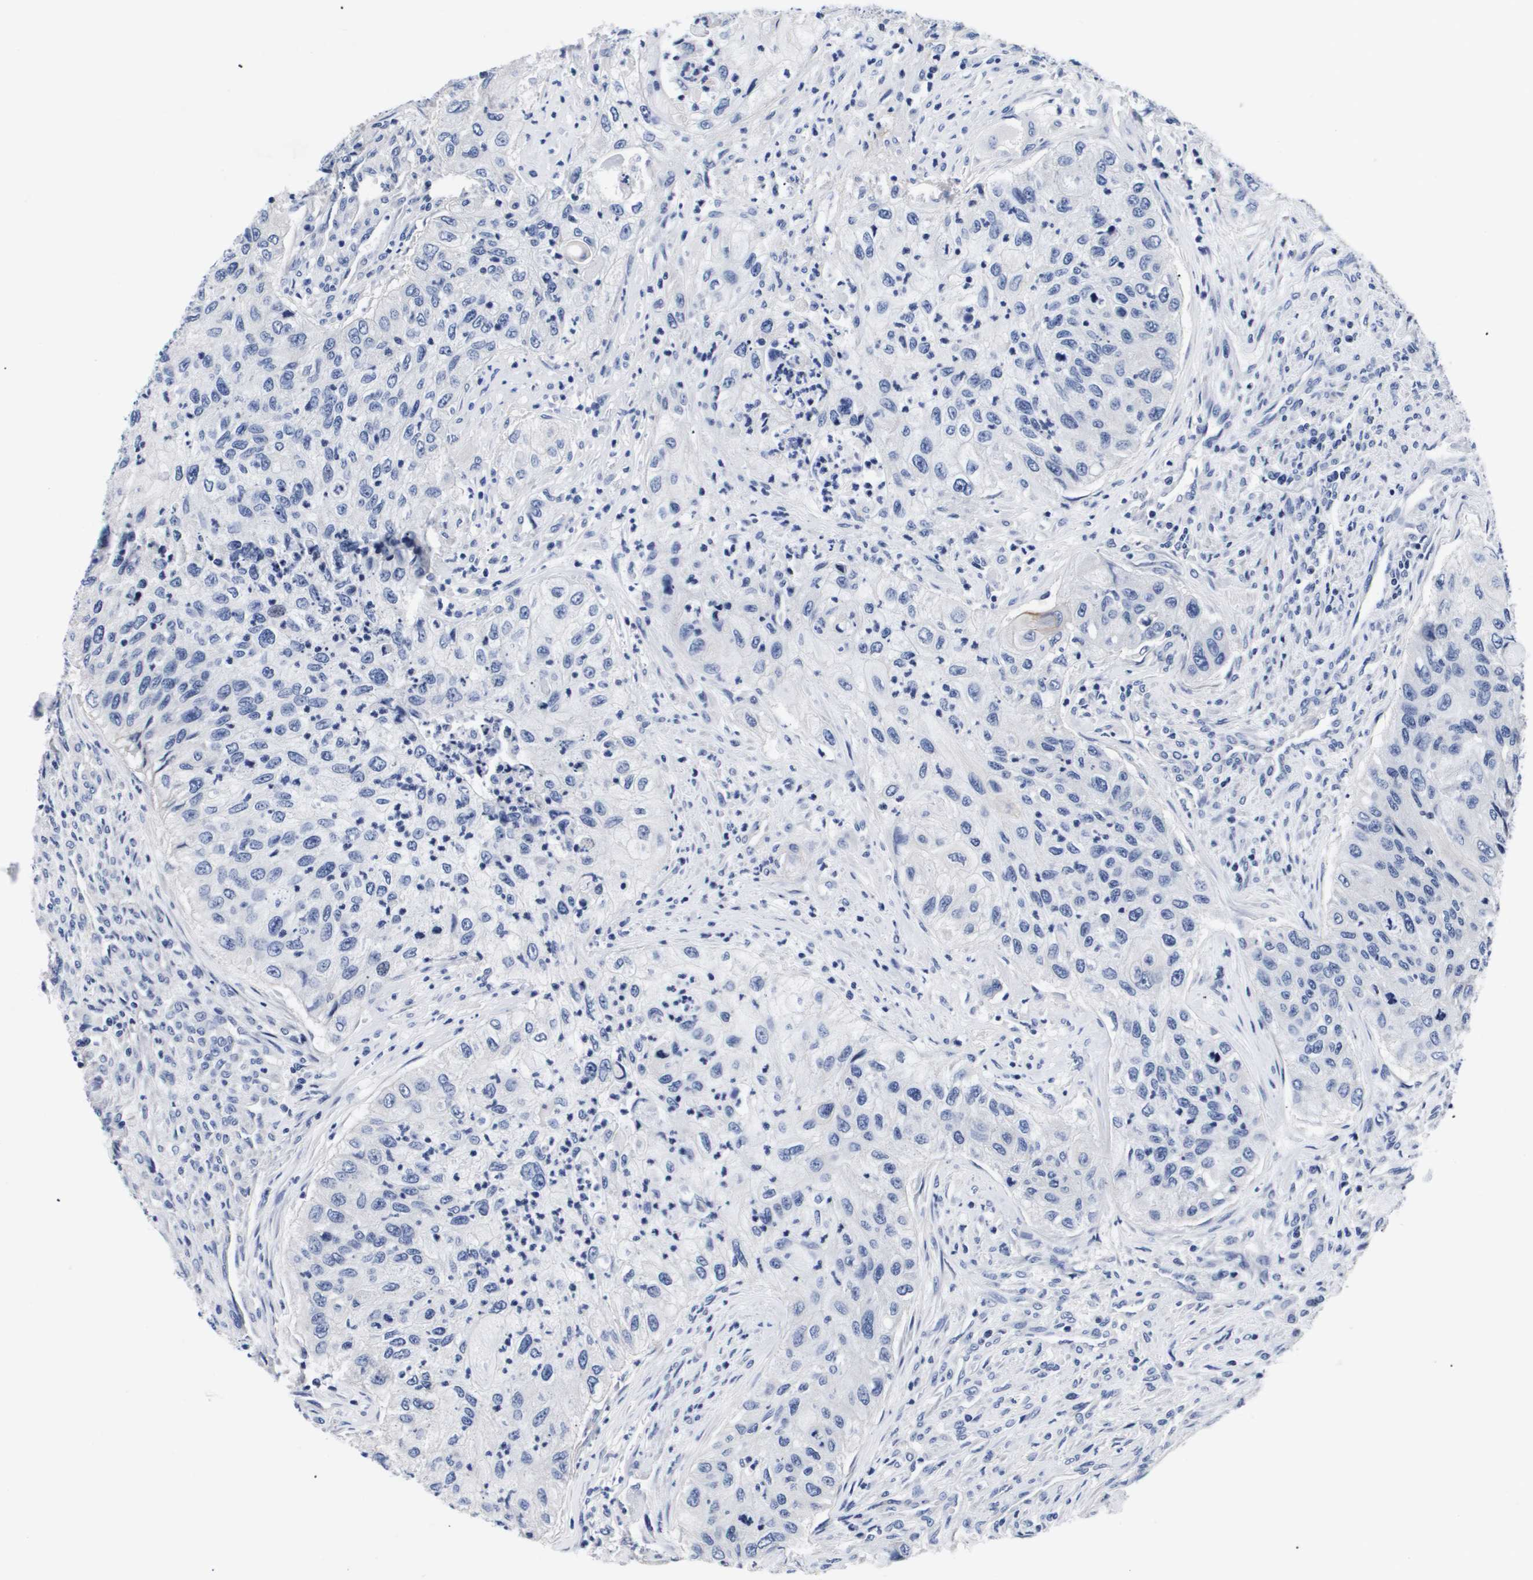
{"staining": {"intensity": "negative", "quantity": "none", "location": "none"}, "tissue": "urothelial cancer", "cell_type": "Tumor cells", "image_type": "cancer", "snomed": [{"axis": "morphology", "description": "Urothelial carcinoma, High grade"}, {"axis": "topography", "description": "Urinary bladder"}], "caption": "Immunohistochemistry image of neoplastic tissue: human urothelial cancer stained with DAB exhibits no significant protein staining in tumor cells.", "gene": "ATP6V0A4", "patient": {"sex": "female", "age": 60}}